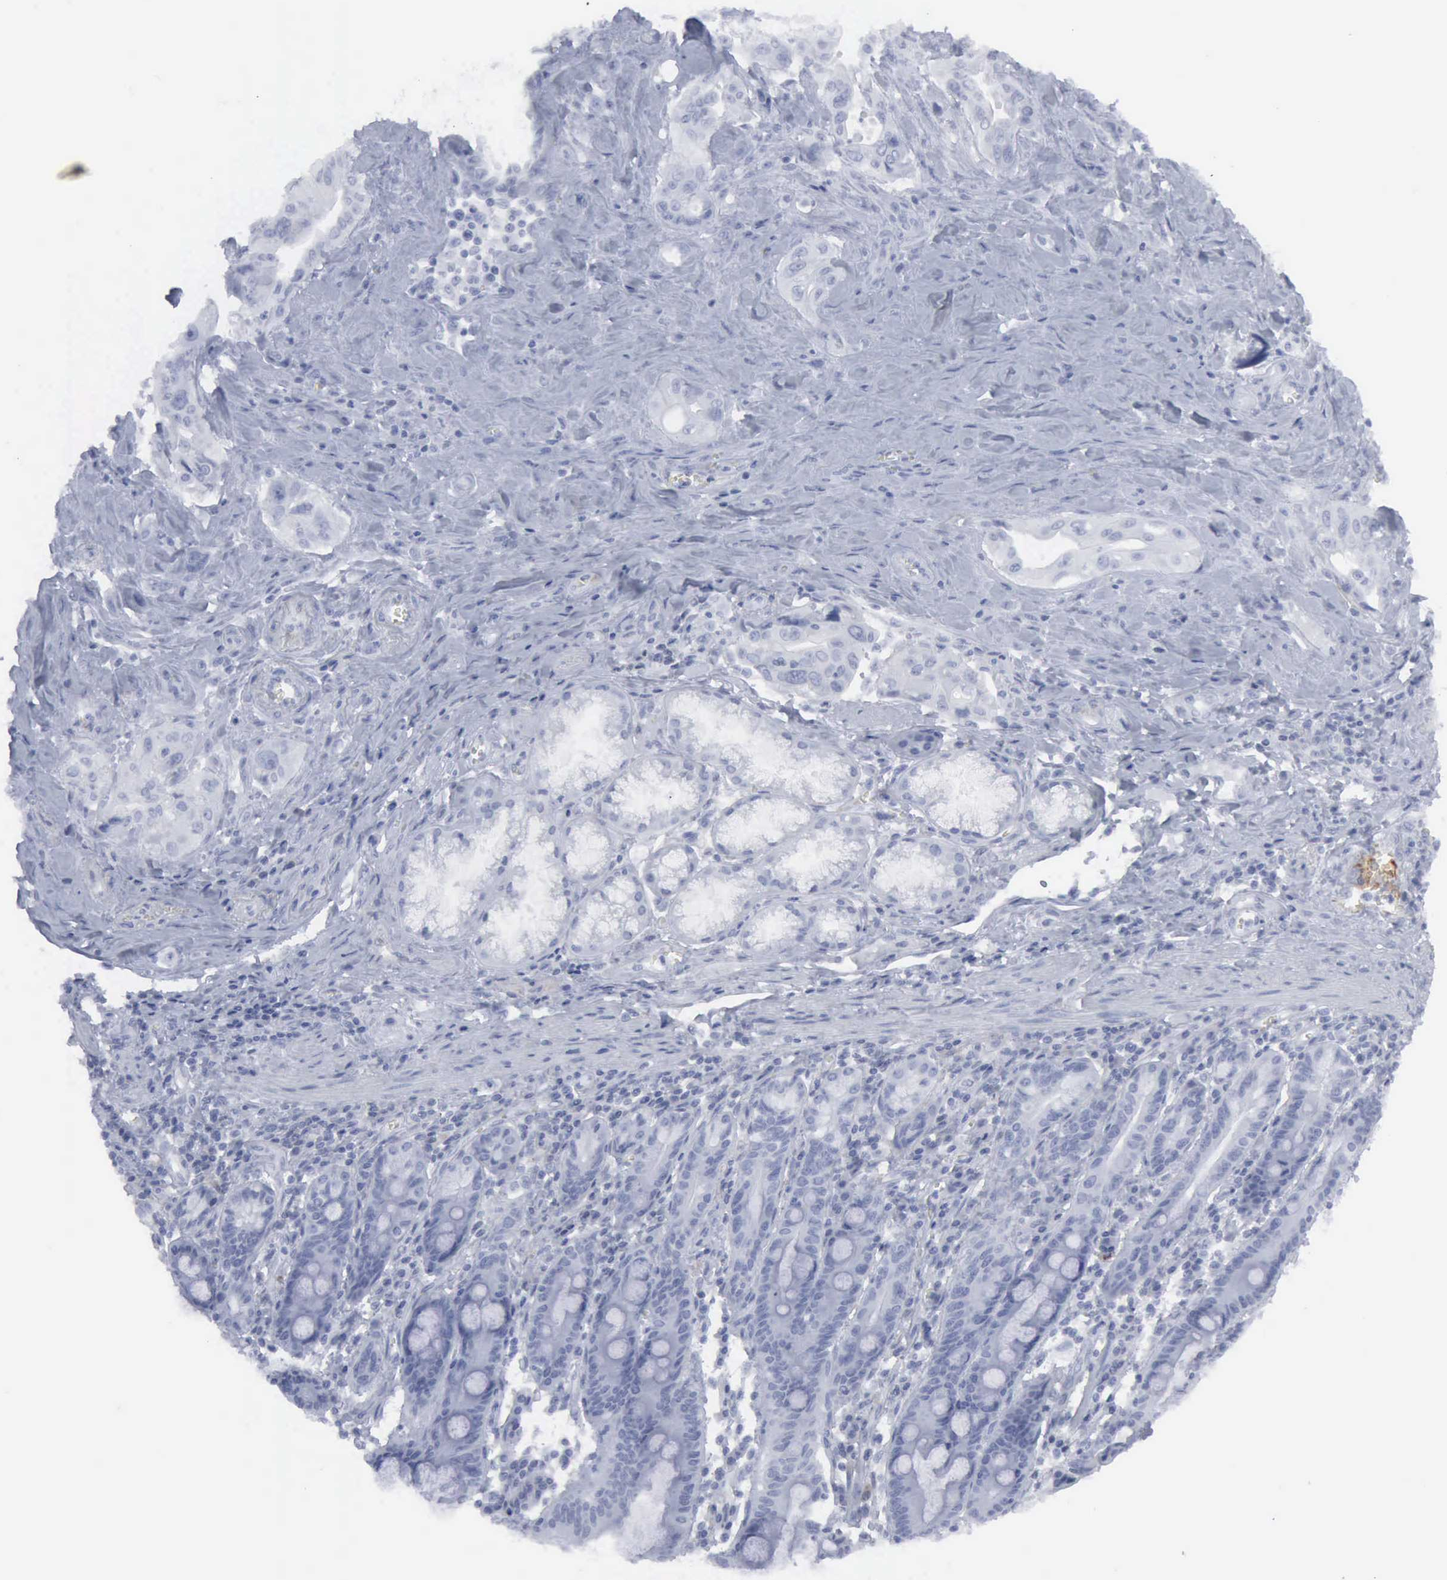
{"staining": {"intensity": "negative", "quantity": "none", "location": "none"}, "tissue": "pancreatic cancer", "cell_type": "Tumor cells", "image_type": "cancer", "snomed": [{"axis": "morphology", "description": "Adenocarcinoma, NOS"}, {"axis": "topography", "description": "Pancreas"}], "caption": "IHC of pancreatic adenocarcinoma demonstrates no staining in tumor cells. (DAB immunohistochemistry with hematoxylin counter stain).", "gene": "VCAM1", "patient": {"sex": "male", "age": 77}}